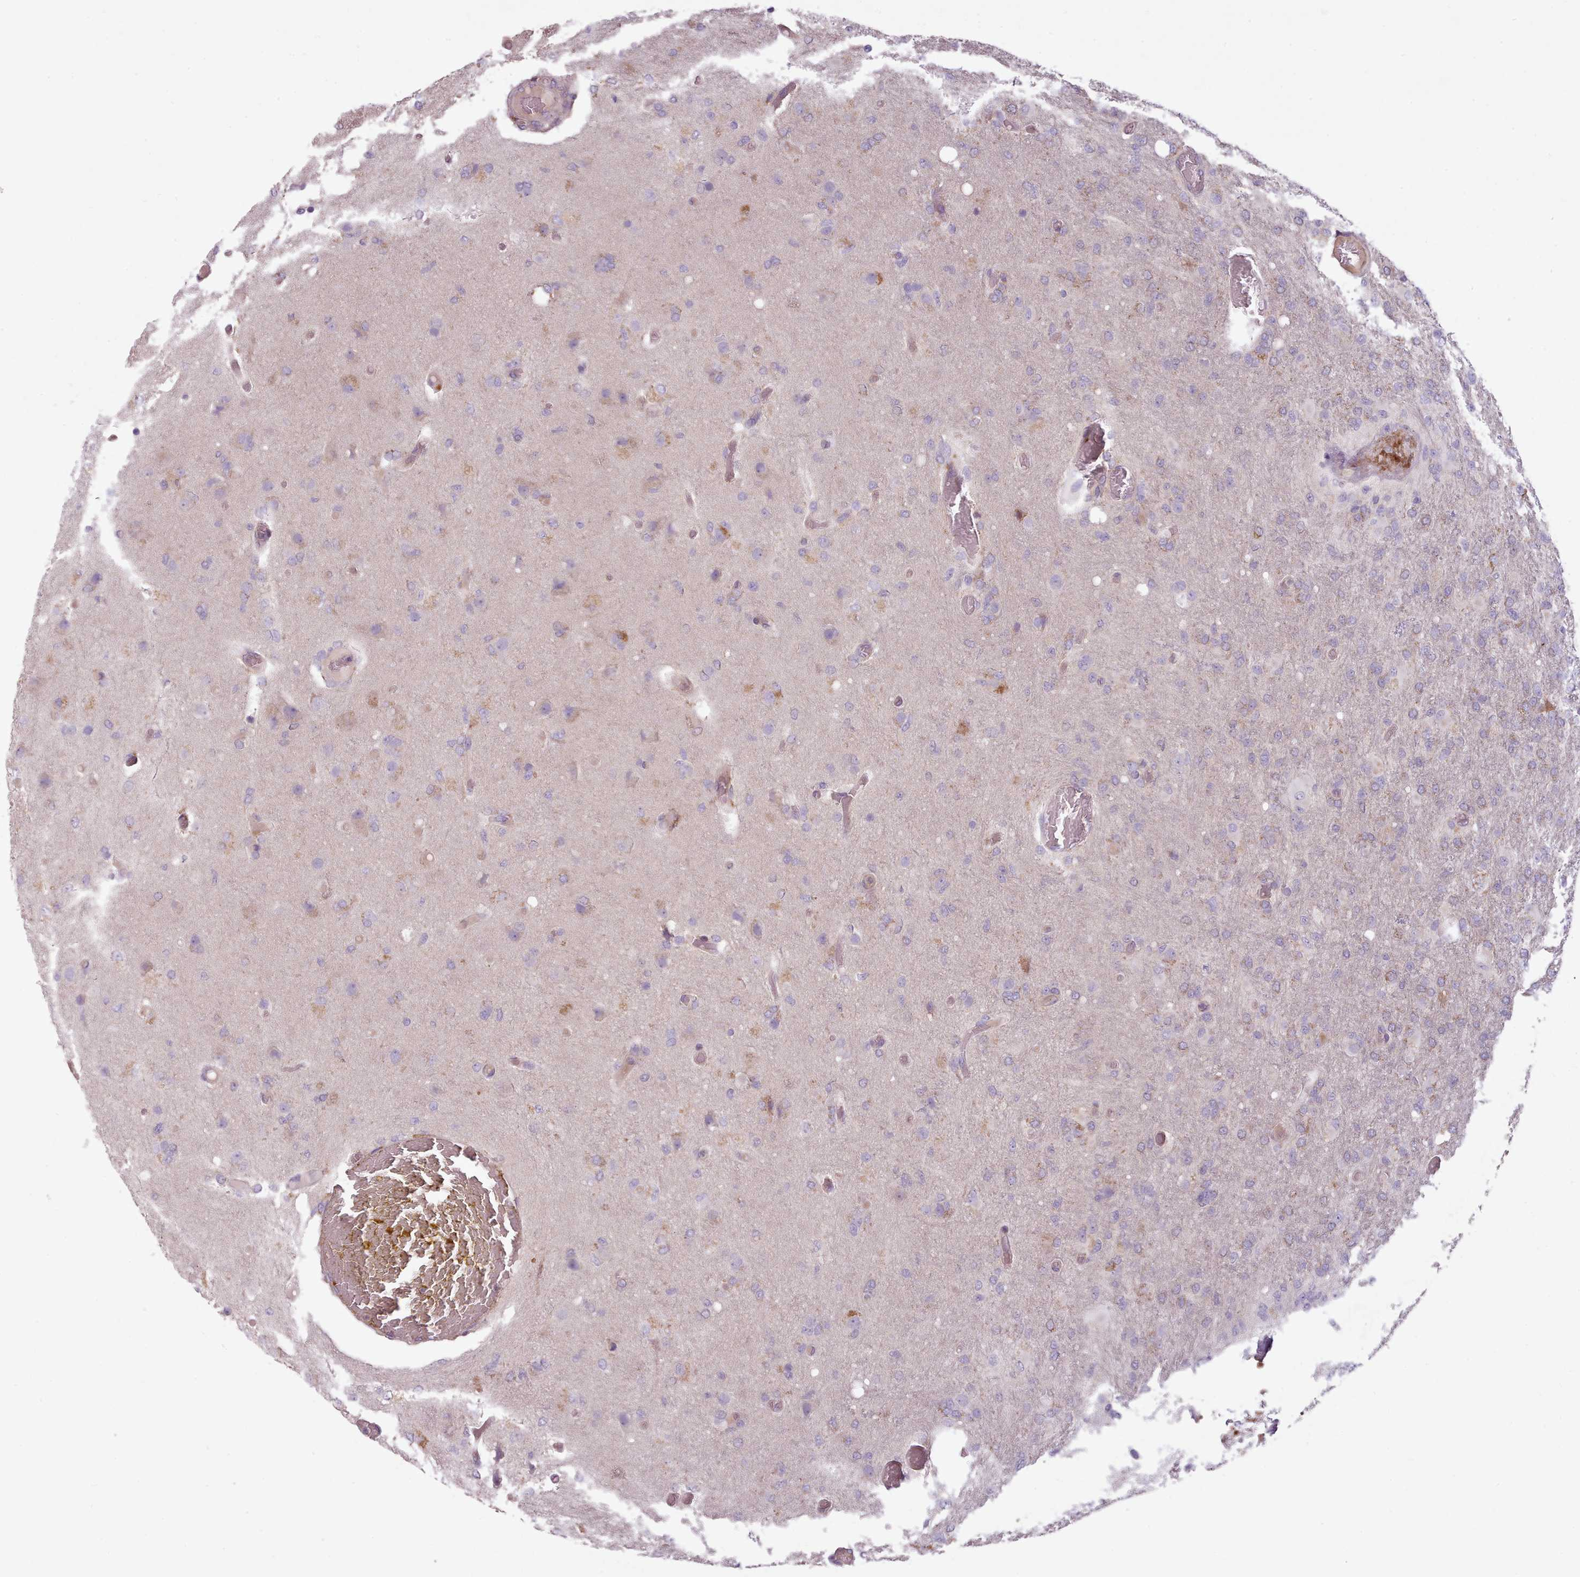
{"staining": {"intensity": "weak", "quantity": "<25%", "location": "cytoplasmic/membranous"}, "tissue": "glioma", "cell_type": "Tumor cells", "image_type": "cancer", "snomed": [{"axis": "morphology", "description": "Glioma, malignant, High grade"}, {"axis": "topography", "description": "Brain"}], "caption": "Tumor cells are negative for protein expression in human malignant glioma (high-grade).", "gene": "LAPTM5", "patient": {"sex": "female", "age": 74}}